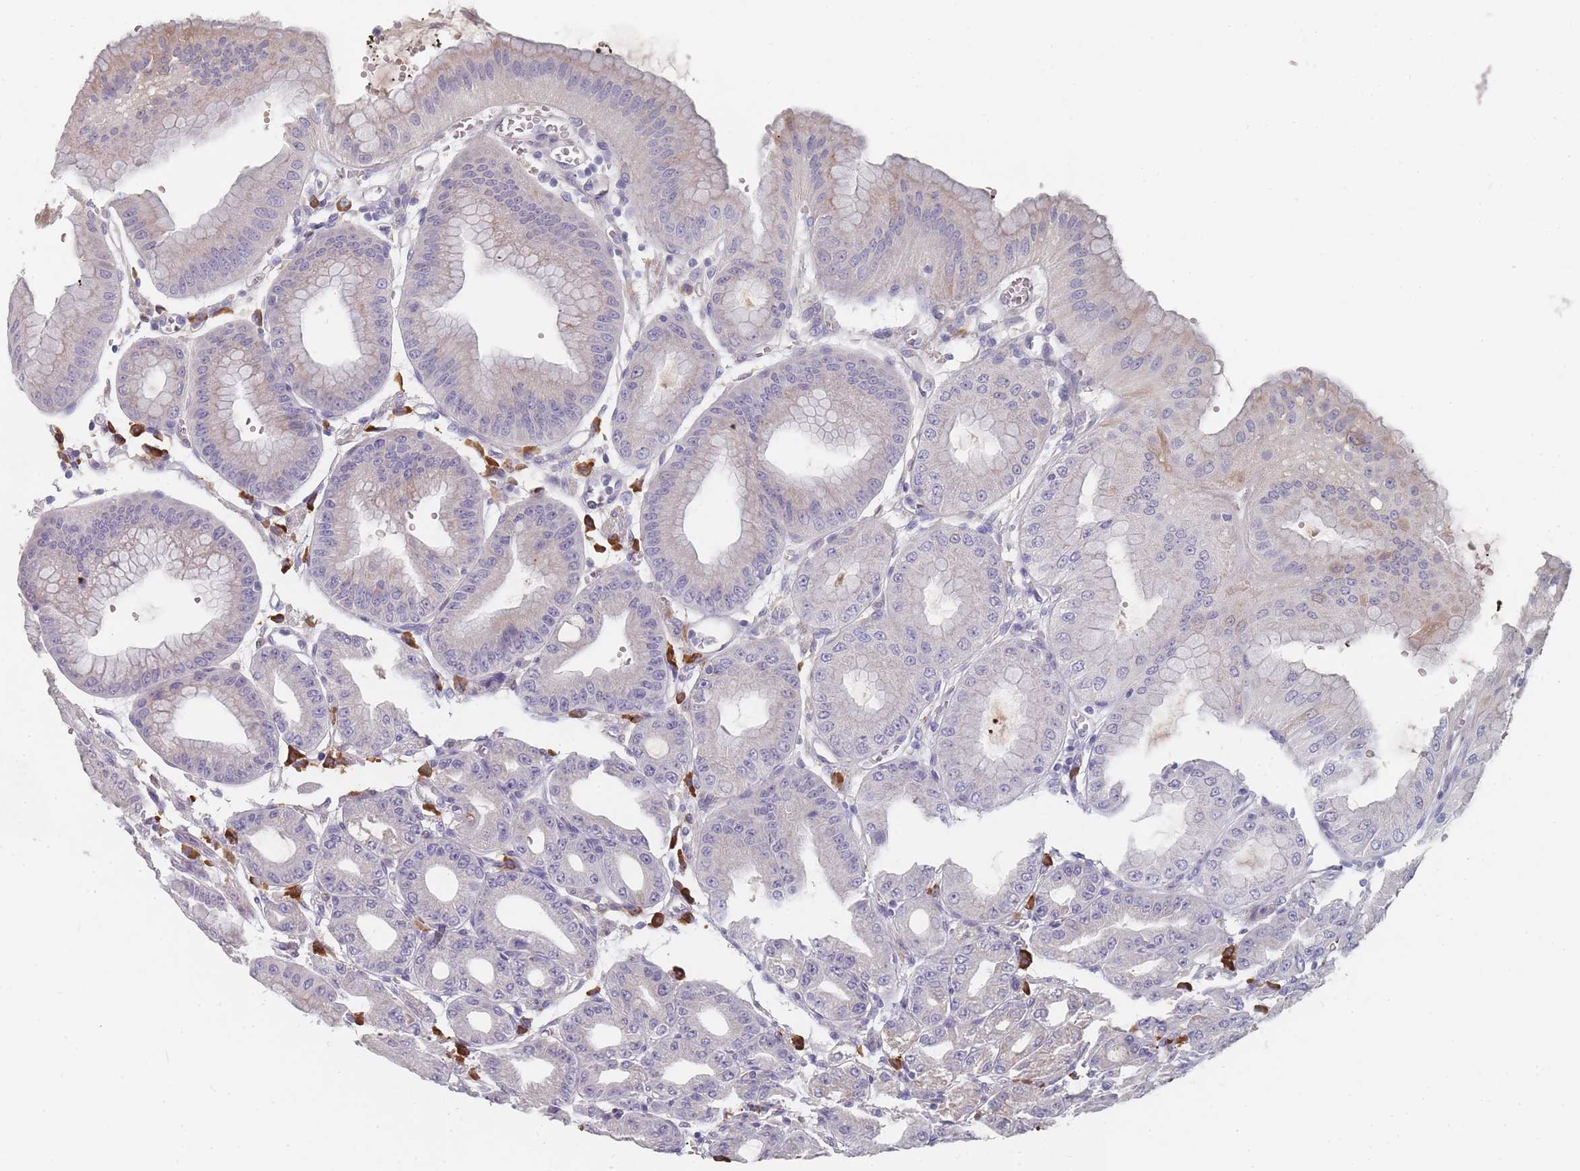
{"staining": {"intensity": "negative", "quantity": "none", "location": "none"}, "tissue": "stomach", "cell_type": "Glandular cells", "image_type": "normal", "snomed": [{"axis": "morphology", "description": "Normal tissue, NOS"}, {"axis": "topography", "description": "Stomach, lower"}], "caption": "An immunohistochemistry (IHC) micrograph of benign stomach is shown. There is no staining in glandular cells of stomach. (Immunohistochemistry, brightfield microscopy, high magnification).", "gene": "SLC35E4", "patient": {"sex": "male", "age": 71}}